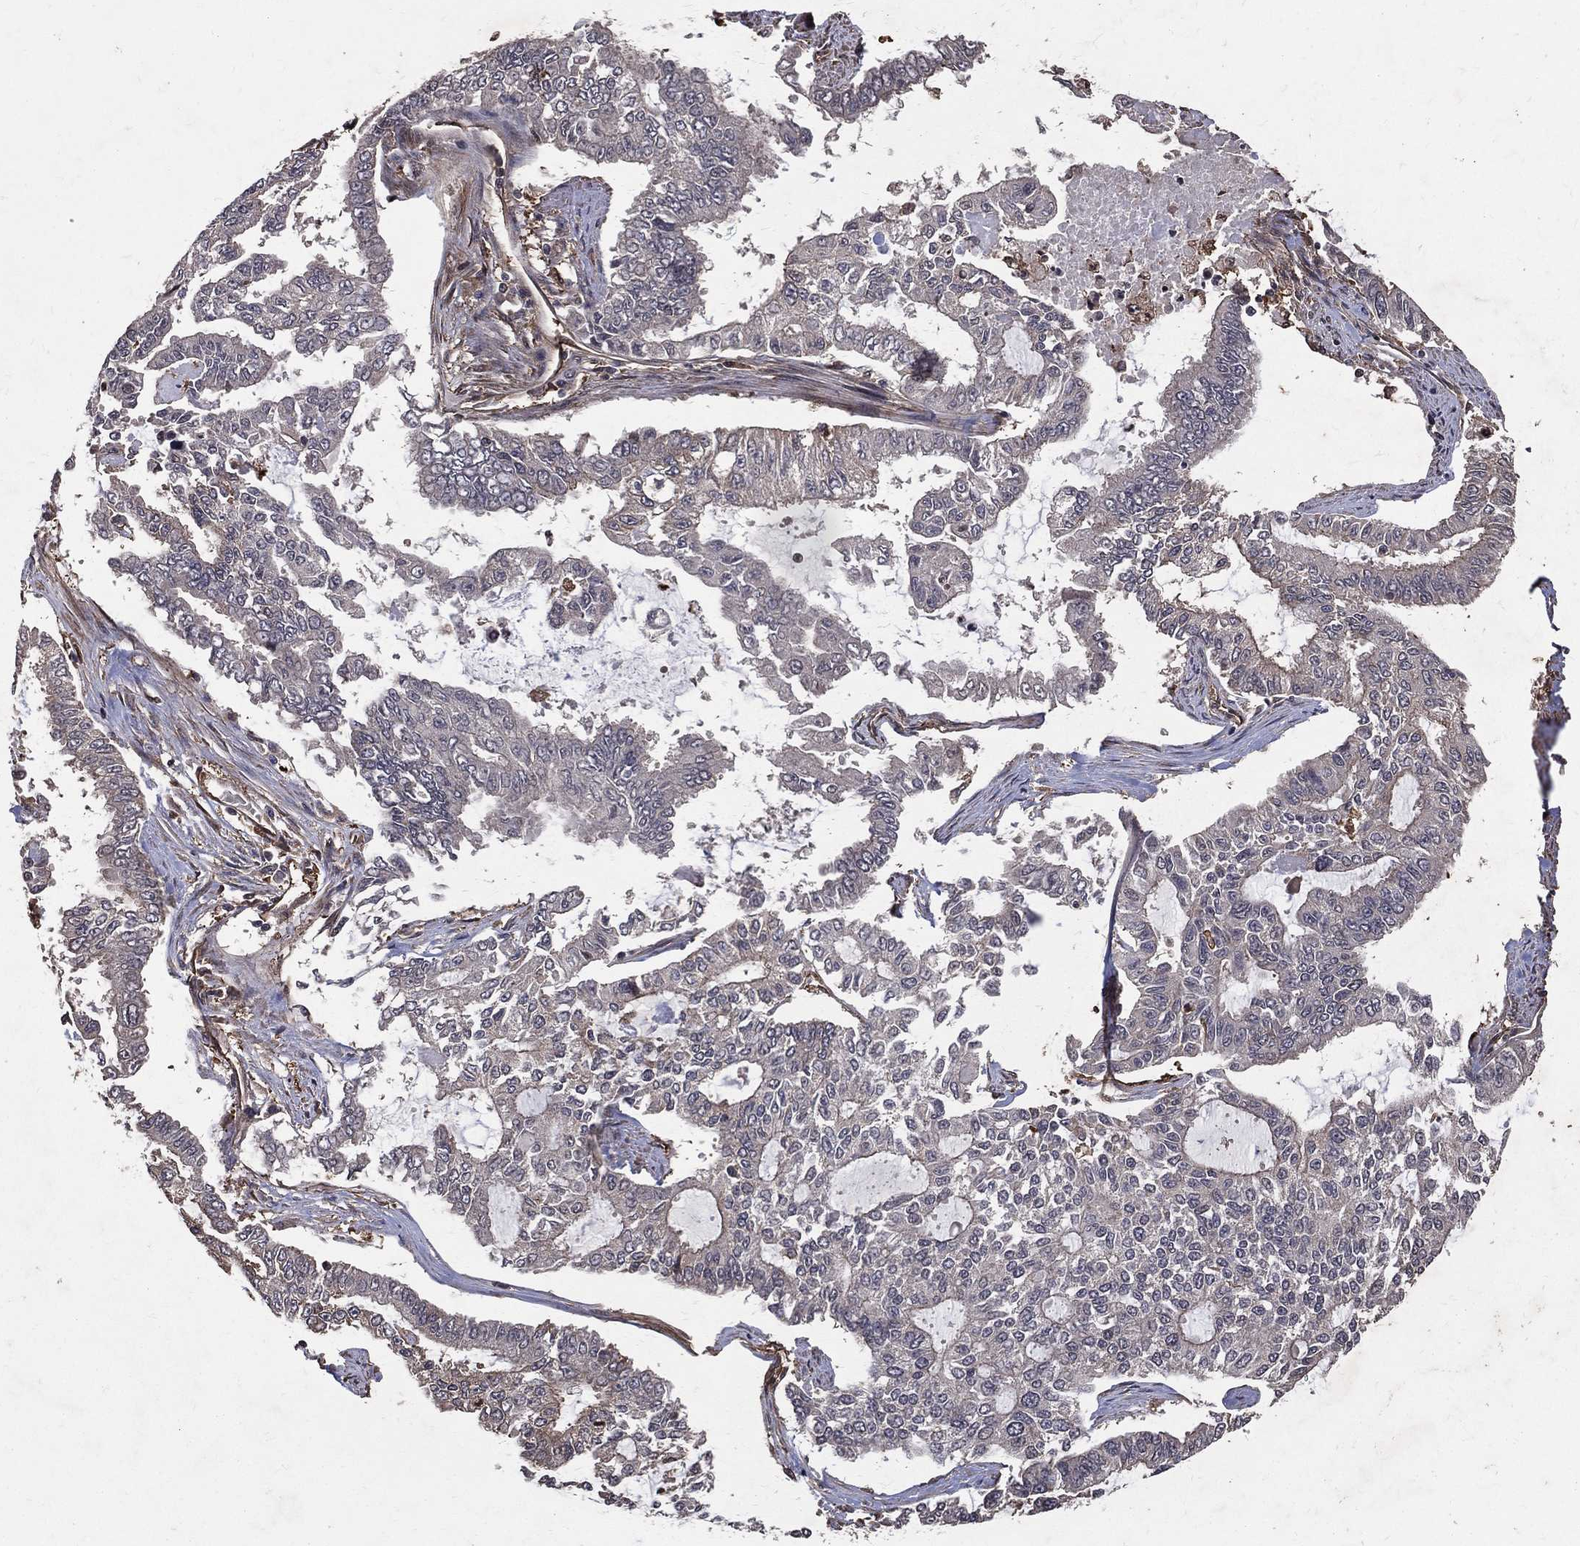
{"staining": {"intensity": "negative", "quantity": "none", "location": "none"}, "tissue": "endometrial cancer", "cell_type": "Tumor cells", "image_type": "cancer", "snomed": [{"axis": "morphology", "description": "Adenocarcinoma, NOS"}, {"axis": "topography", "description": "Uterus"}], "caption": "High power microscopy micrograph of an immunohistochemistry (IHC) photomicrograph of endometrial cancer (adenocarcinoma), revealing no significant expression in tumor cells.", "gene": "DPYSL2", "patient": {"sex": "female", "age": 59}}